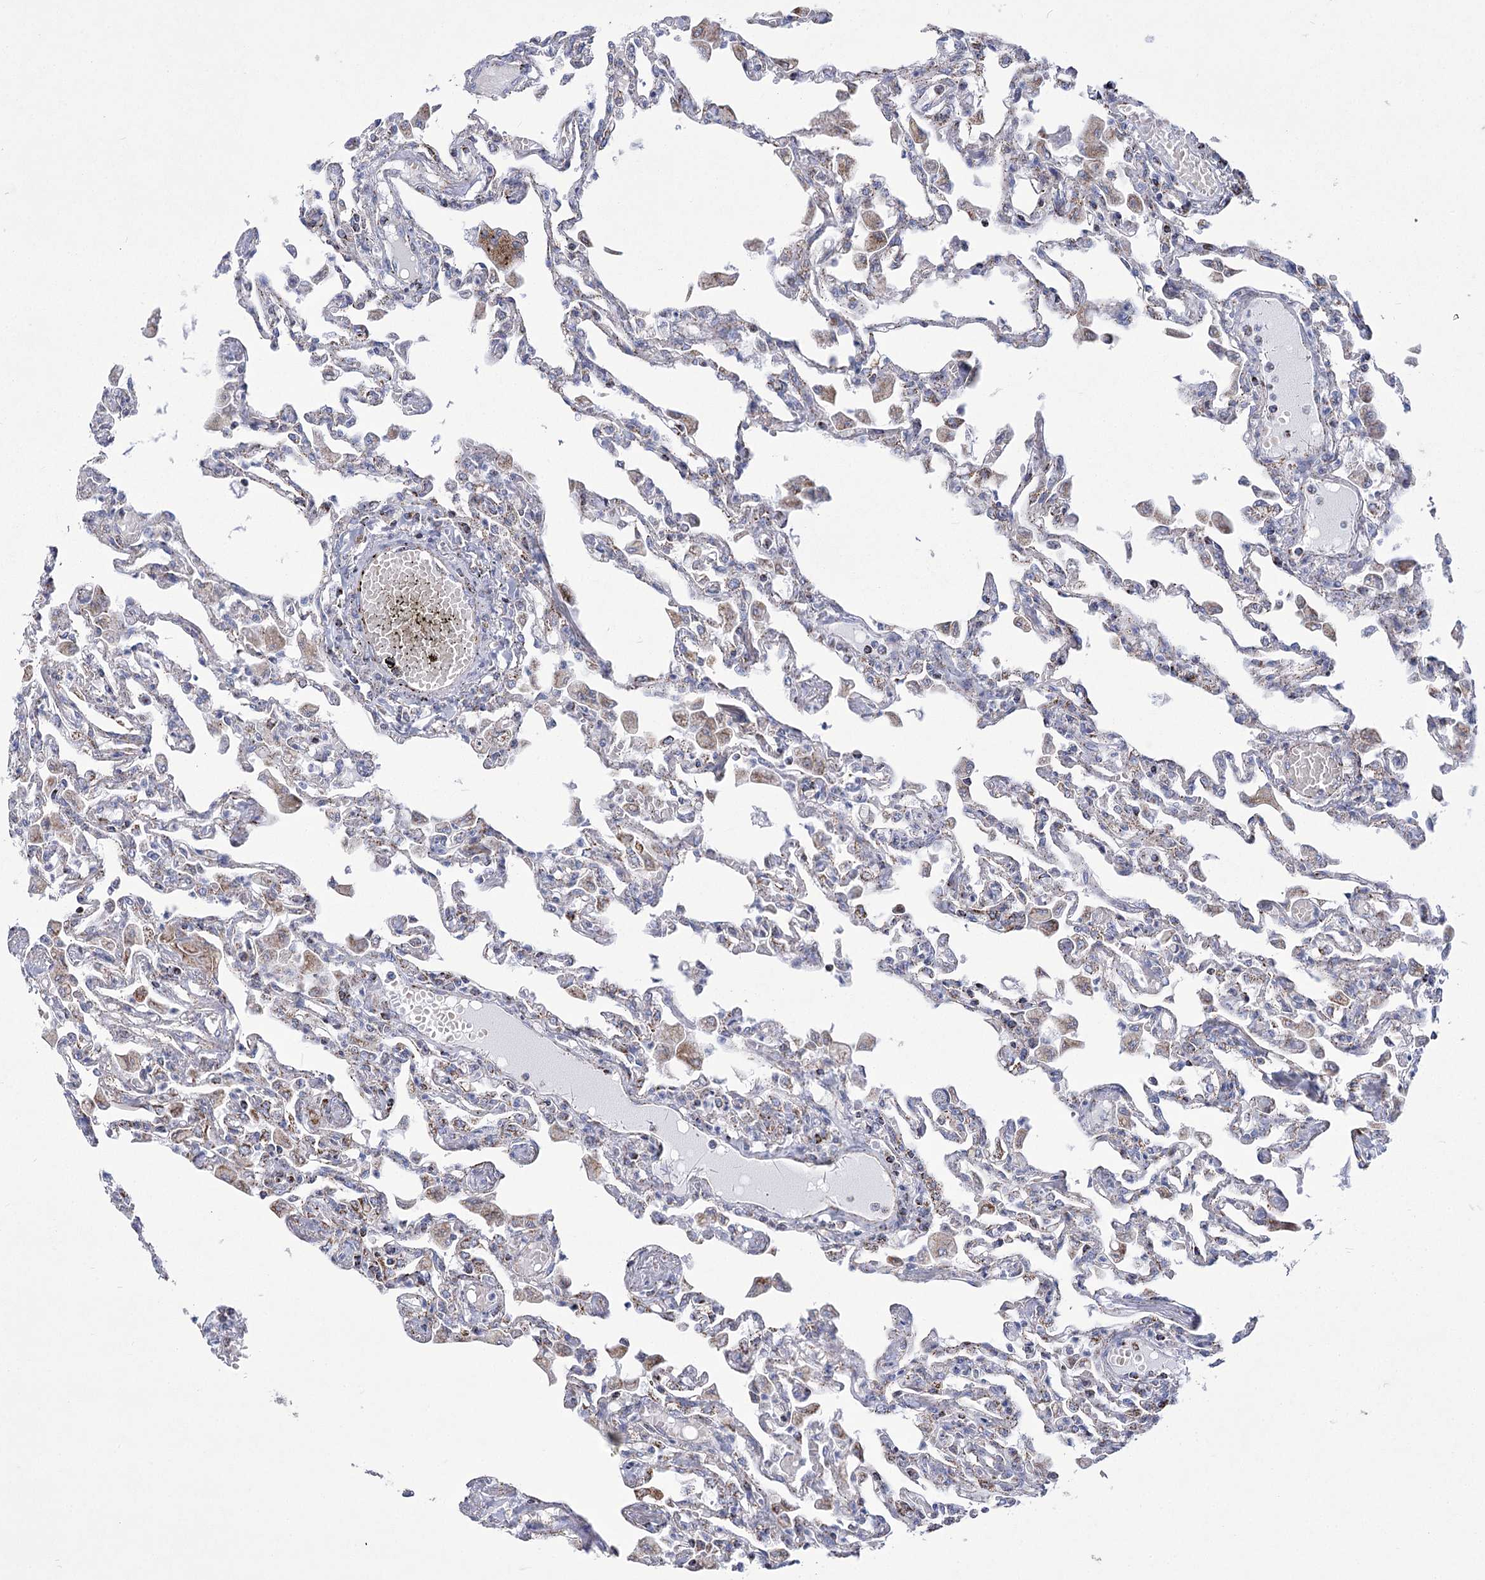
{"staining": {"intensity": "moderate", "quantity": "<25%", "location": "cytoplasmic/membranous"}, "tissue": "lung", "cell_type": "Alveolar cells", "image_type": "normal", "snomed": [{"axis": "morphology", "description": "Normal tissue, NOS"}, {"axis": "topography", "description": "Bronchus"}, {"axis": "topography", "description": "Lung"}], "caption": "This histopathology image shows immunohistochemistry staining of normal human lung, with low moderate cytoplasmic/membranous expression in approximately <25% of alveolar cells.", "gene": "PDHB", "patient": {"sex": "female", "age": 49}}